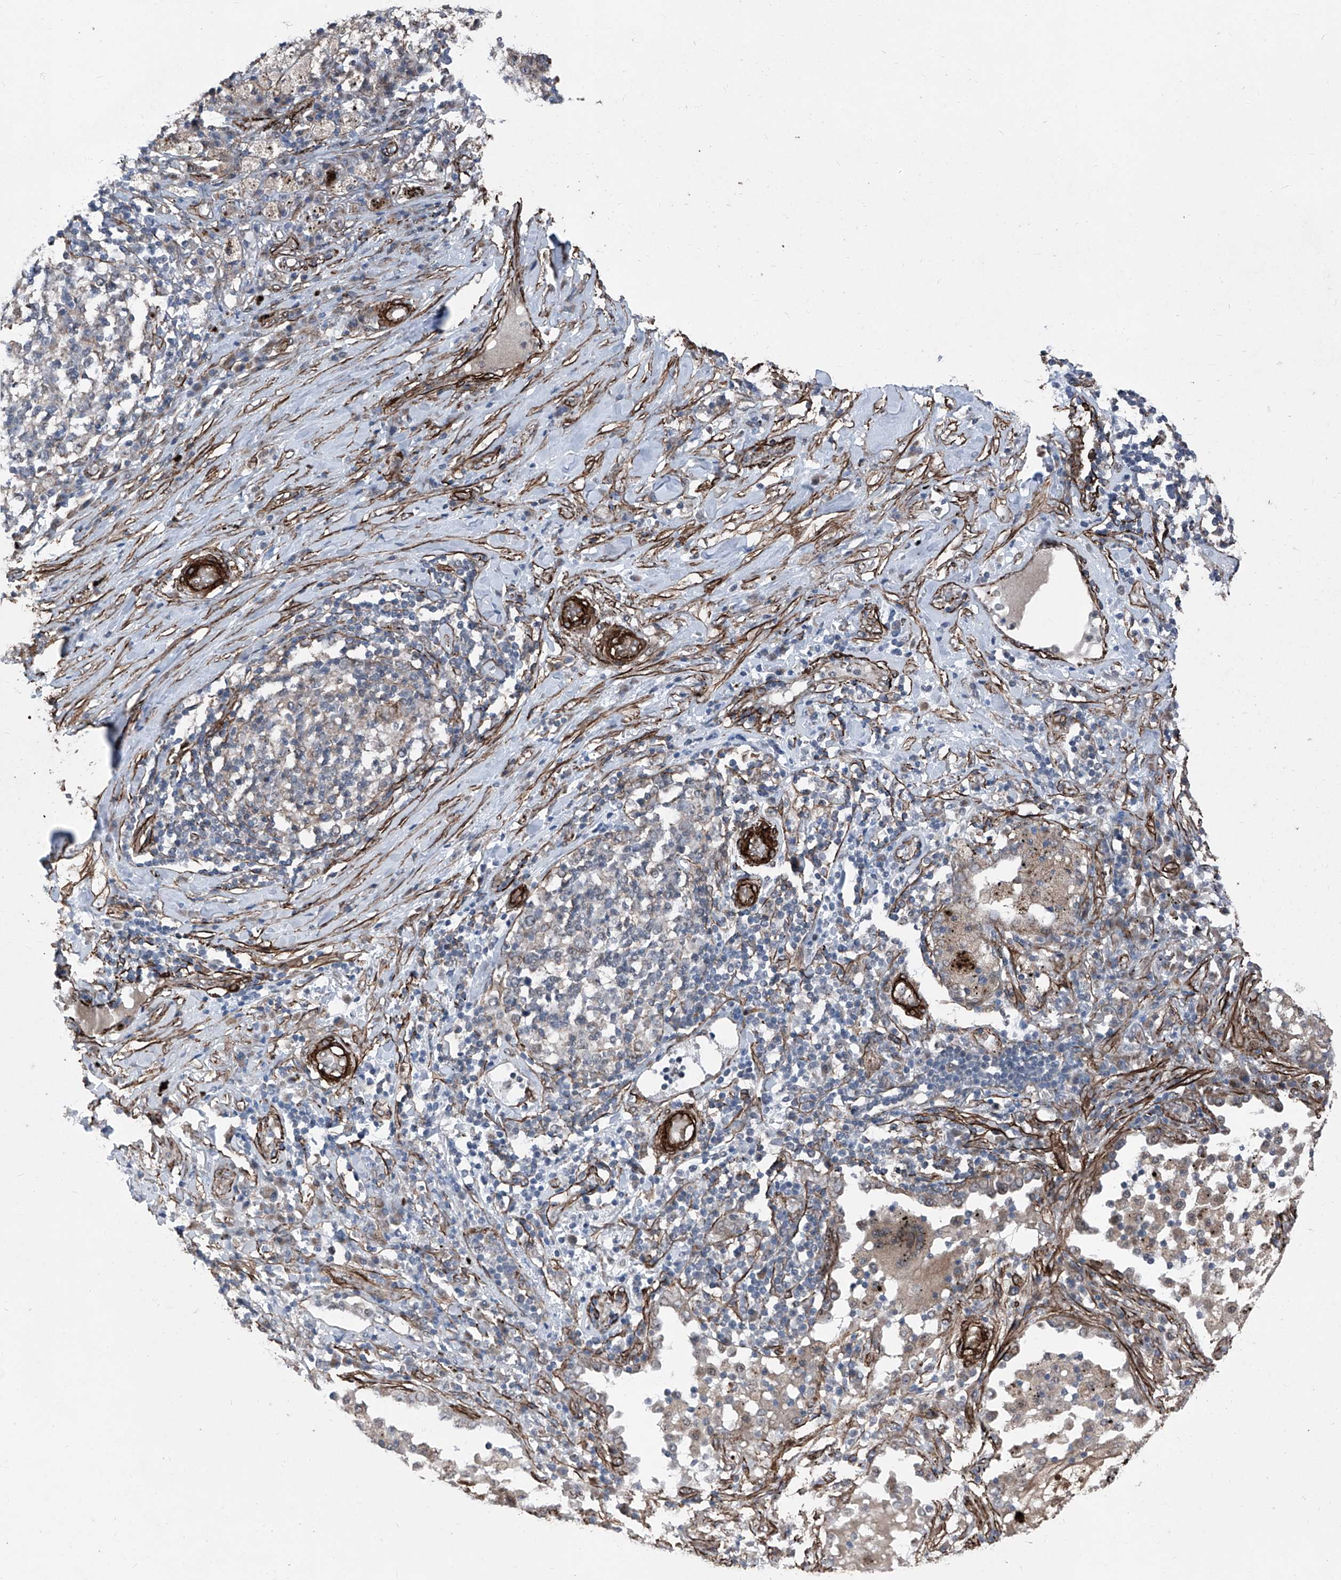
{"staining": {"intensity": "moderate", "quantity": "<25%", "location": "cytoplasmic/membranous,nuclear"}, "tissue": "lung cancer", "cell_type": "Tumor cells", "image_type": "cancer", "snomed": [{"axis": "morphology", "description": "Squamous cell carcinoma, NOS"}, {"axis": "topography", "description": "Lung"}], "caption": "DAB (3,3'-diaminobenzidine) immunohistochemical staining of squamous cell carcinoma (lung) shows moderate cytoplasmic/membranous and nuclear protein positivity in about <25% of tumor cells.", "gene": "COA7", "patient": {"sex": "female", "age": 63}}